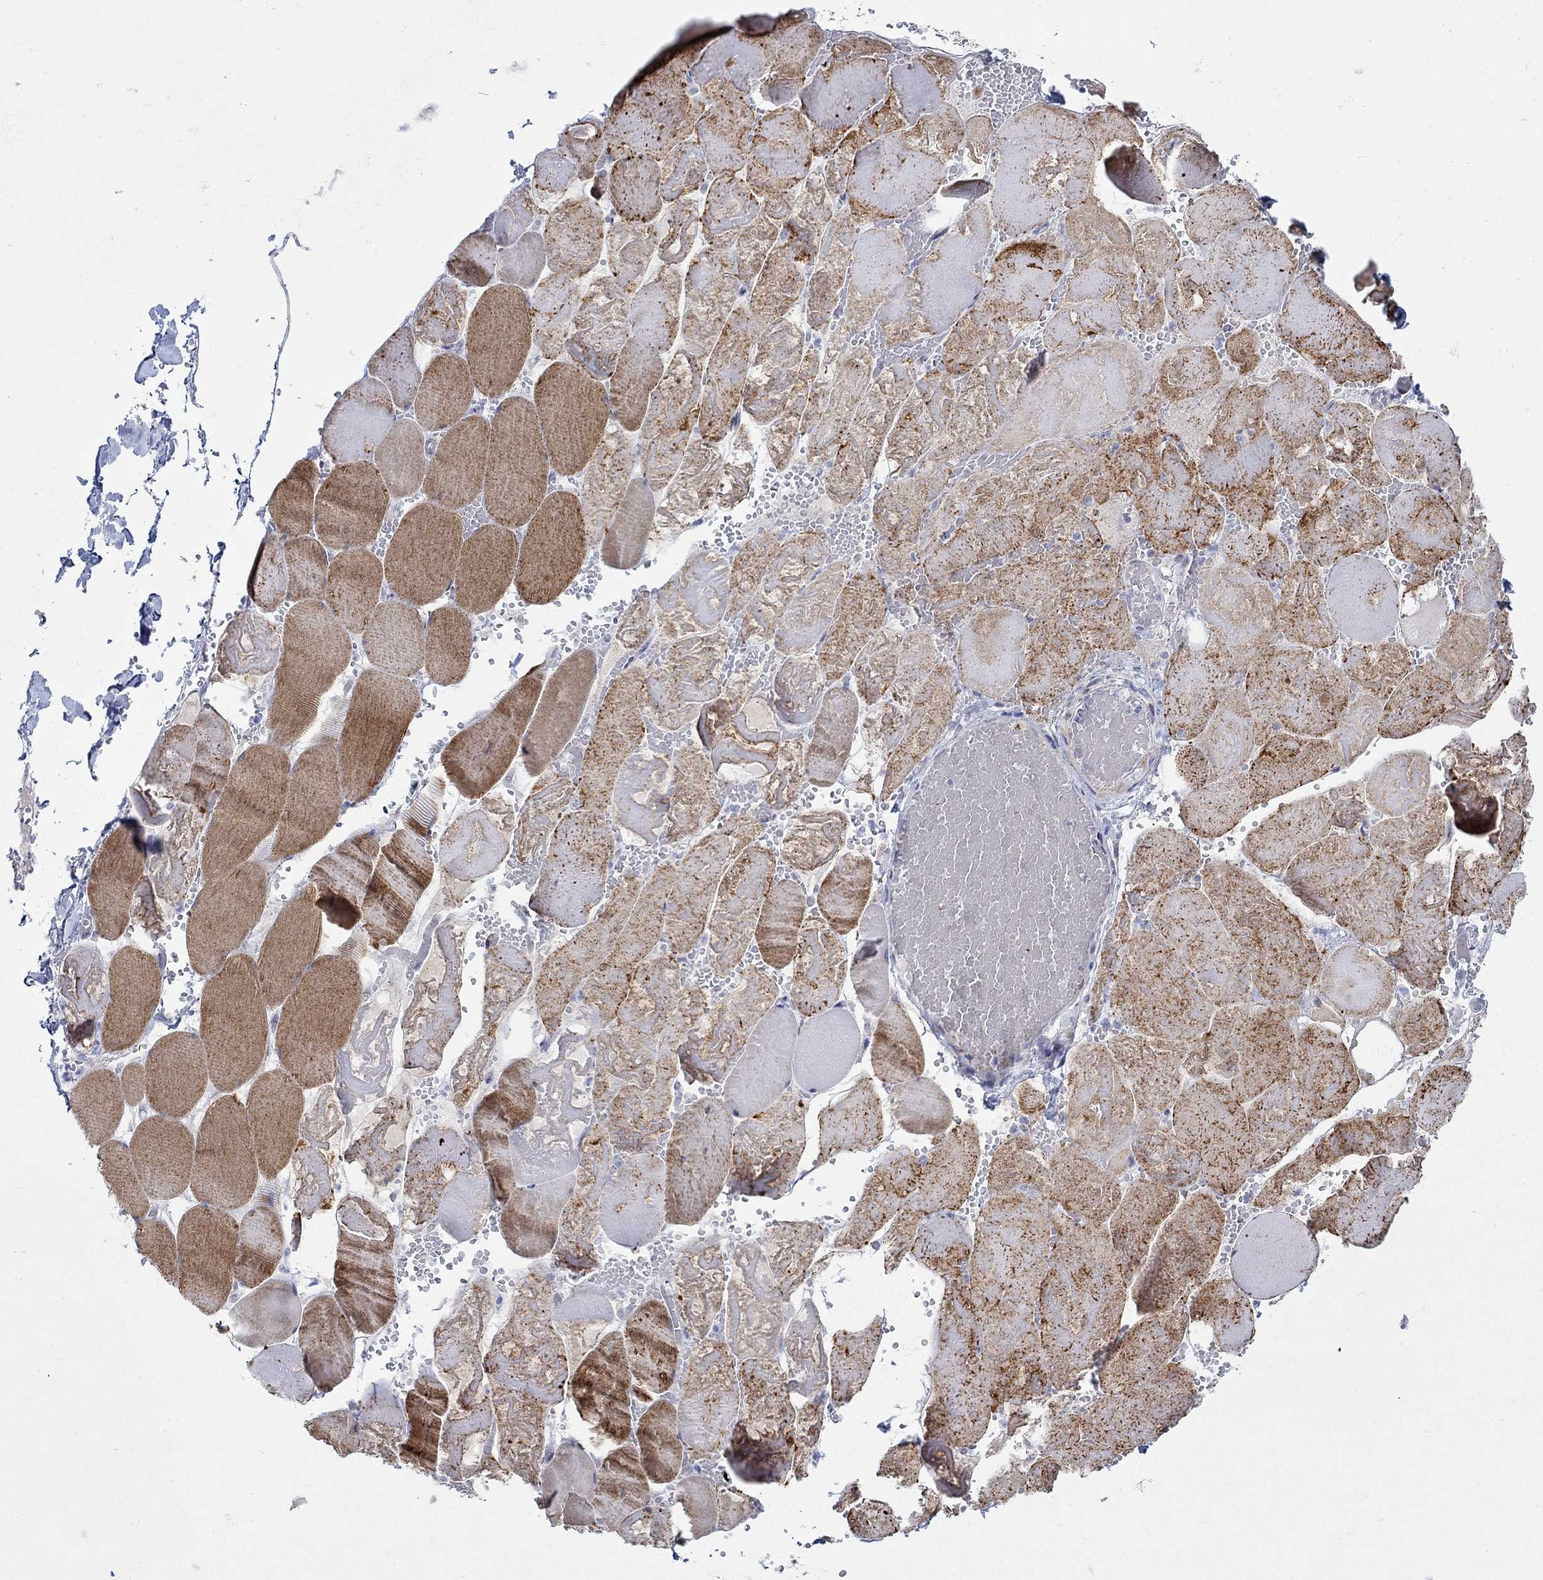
{"staining": {"intensity": "strong", "quantity": ">75%", "location": "cytoplasmic/membranous"}, "tissue": "skeletal muscle", "cell_type": "Myocytes", "image_type": "normal", "snomed": [{"axis": "morphology", "description": "Normal tissue, NOS"}, {"axis": "morphology", "description": "Malignant melanoma, Metastatic site"}, {"axis": "topography", "description": "Skeletal muscle"}], "caption": "Strong cytoplasmic/membranous positivity for a protein is seen in about >75% of myocytes of unremarkable skeletal muscle using immunohistochemistry.", "gene": "KSR2", "patient": {"sex": "male", "age": 50}}